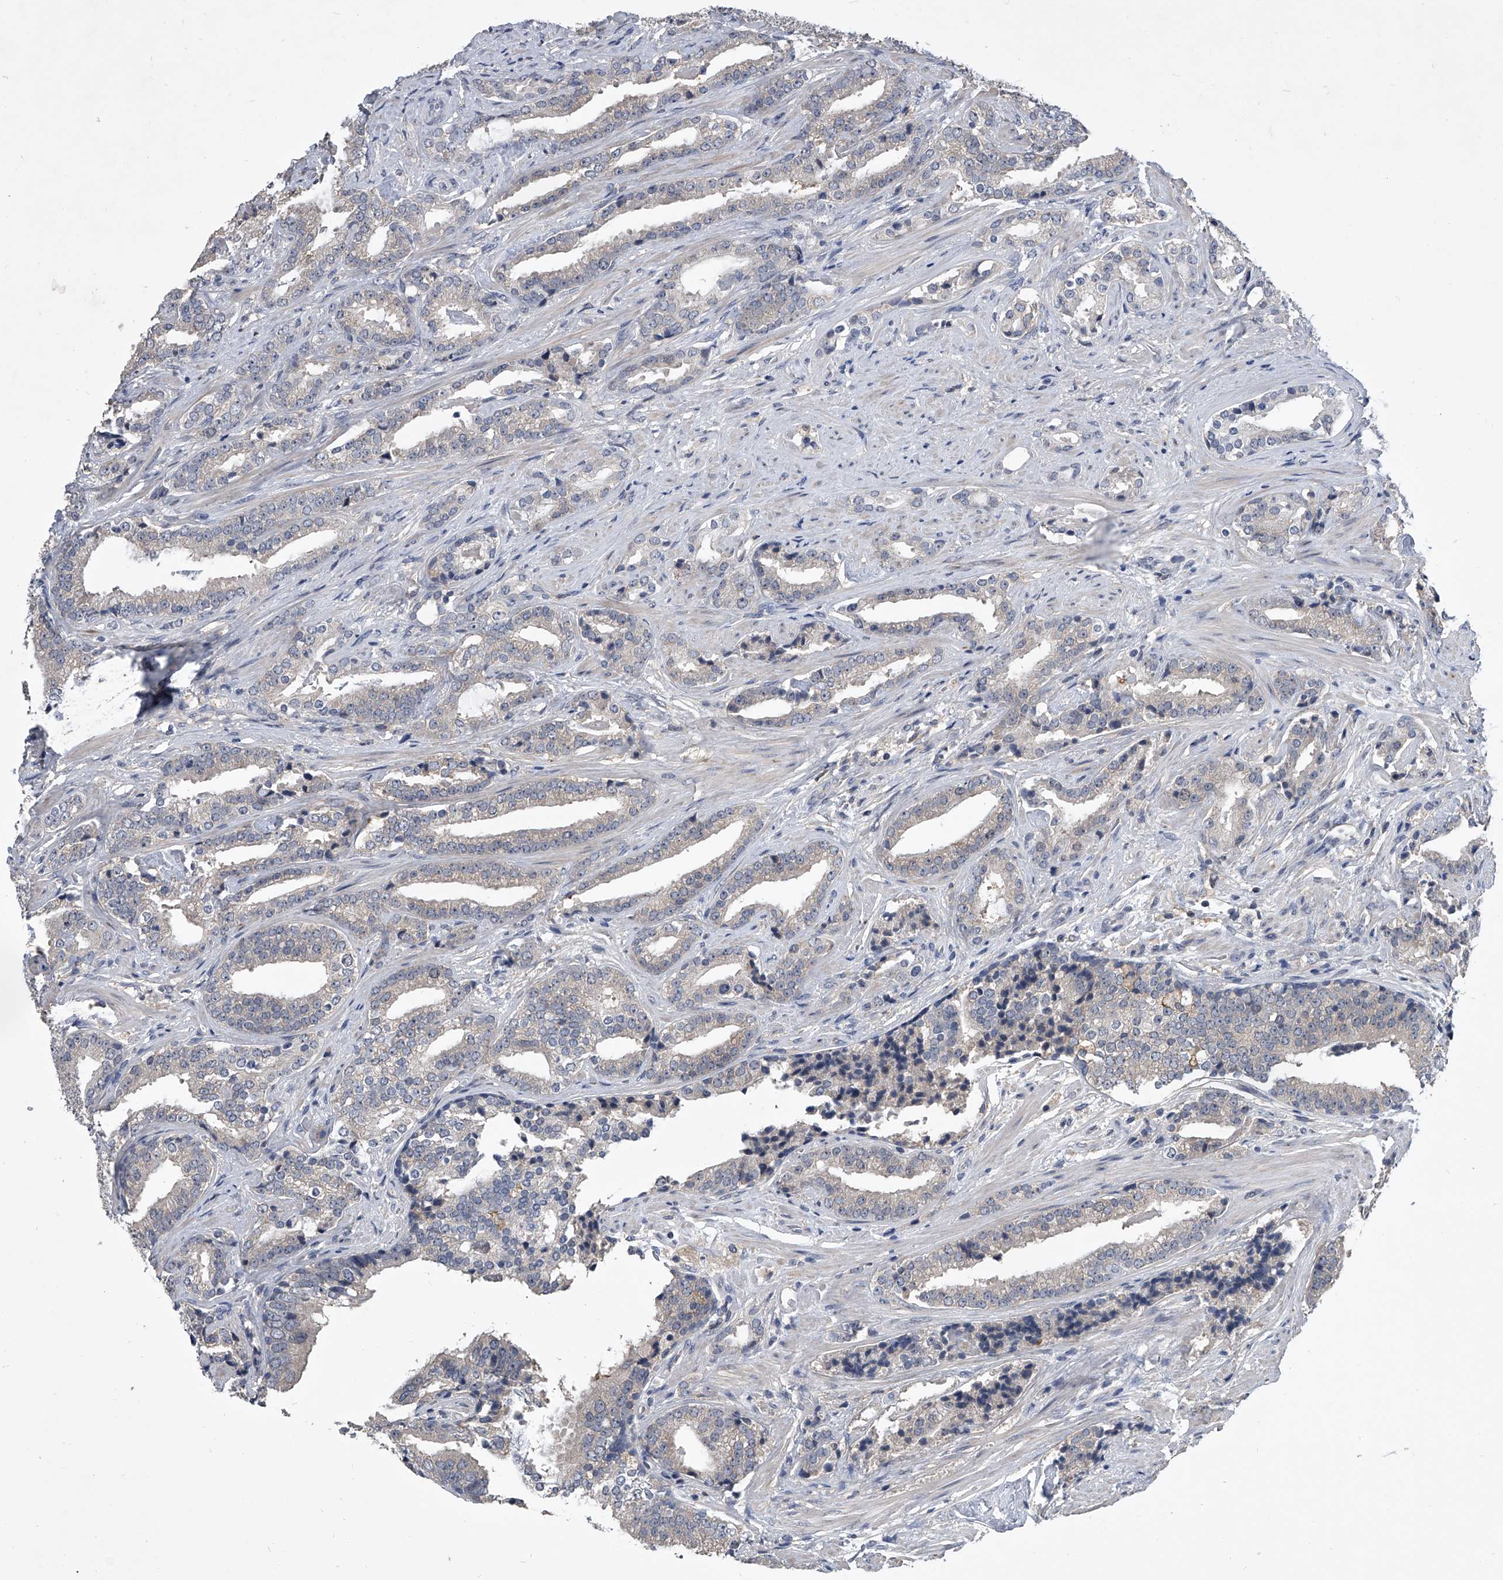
{"staining": {"intensity": "weak", "quantity": "<25%", "location": "cytoplasmic/membranous"}, "tissue": "prostate cancer", "cell_type": "Tumor cells", "image_type": "cancer", "snomed": [{"axis": "morphology", "description": "Adenocarcinoma, Low grade"}, {"axis": "topography", "description": "Prostate"}], "caption": "Prostate adenocarcinoma (low-grade) stained for a protein using immunohistochemistry (IHC) demonstrates no expression tumor cells.", "gene": "MAP4K3", "patient": {"sex": "male", "age": 67}}